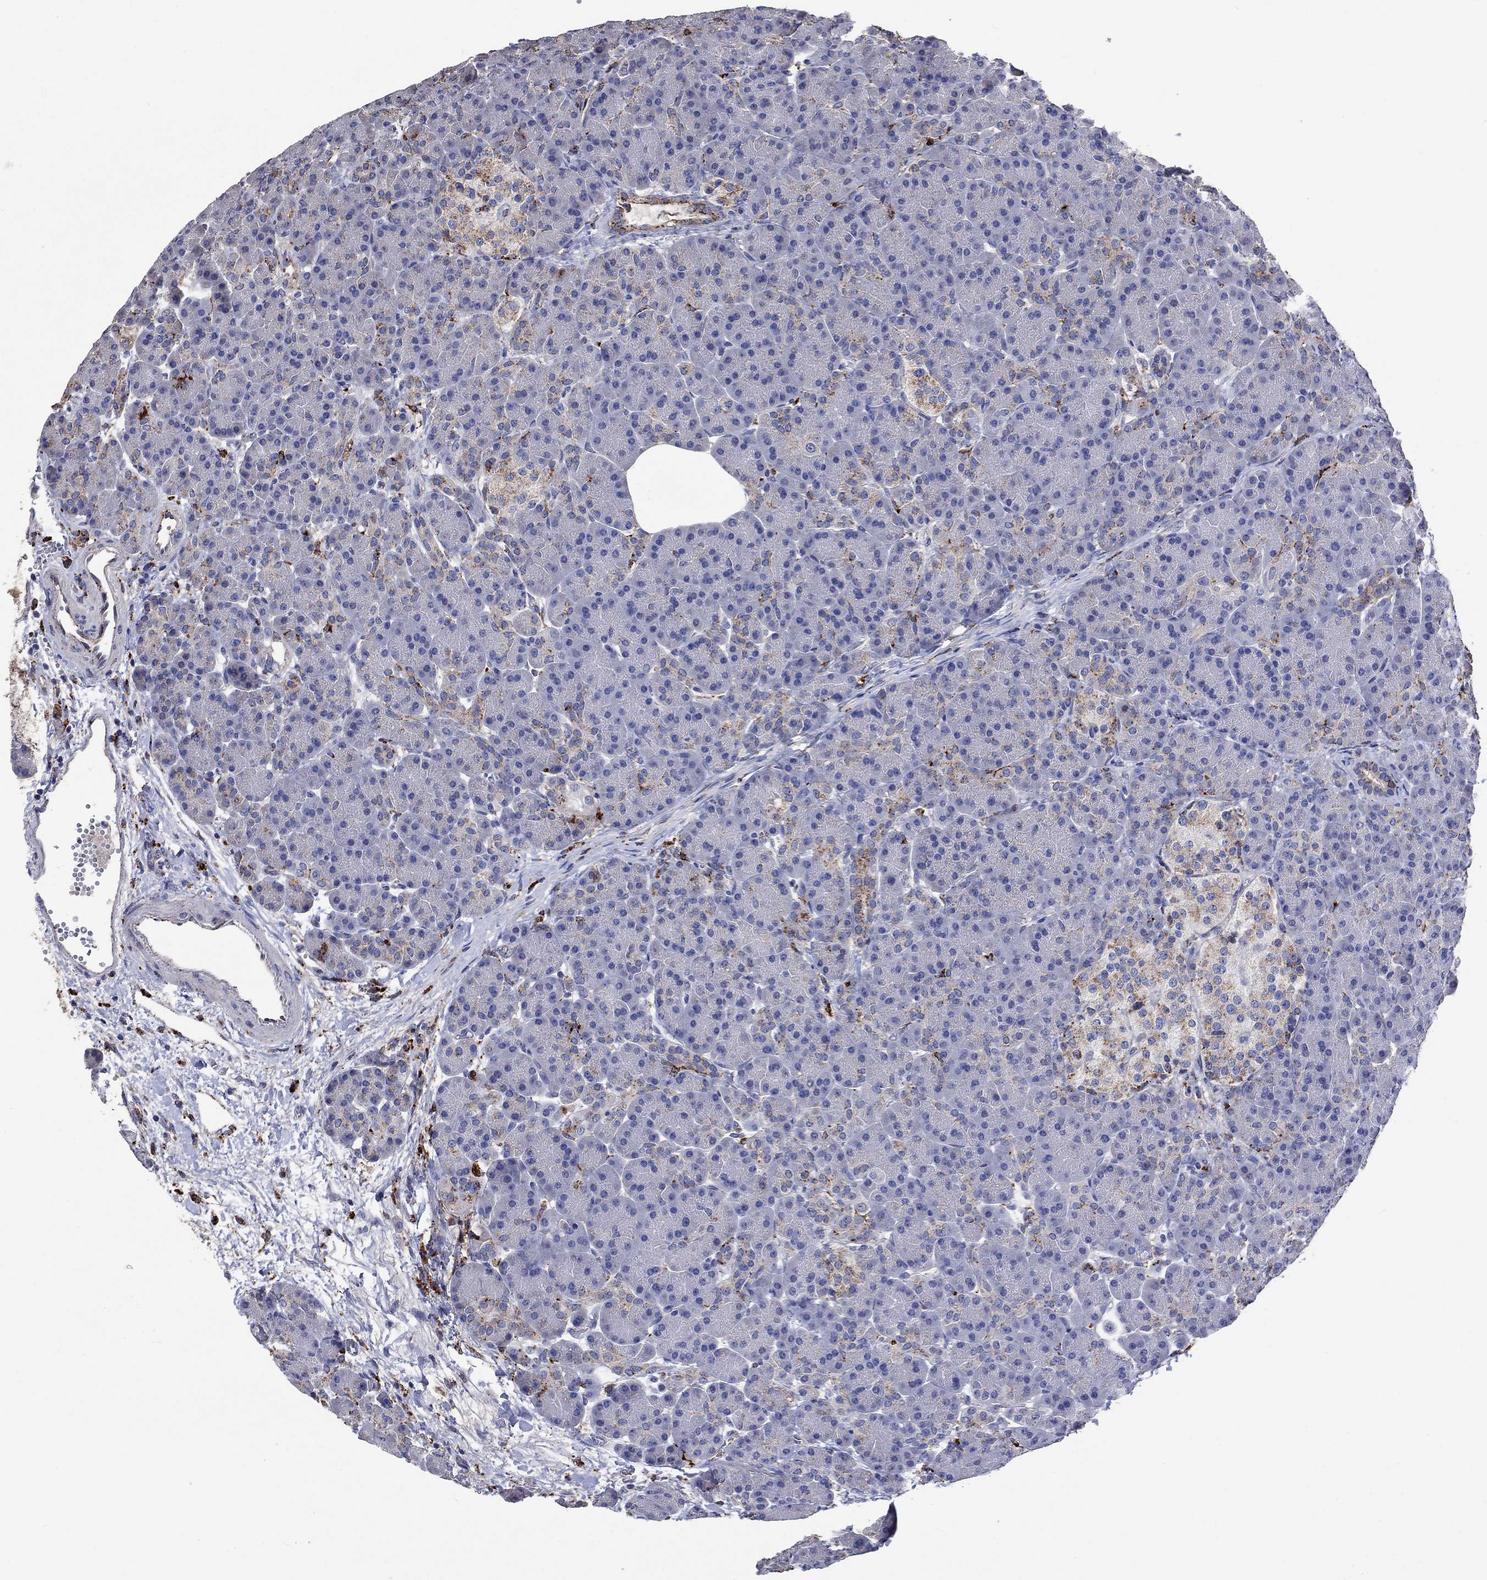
{"staining": {"intensity": "strong", "quantity": "<25%", "location": "cytoplasmic/membranous"}, "tissue": "pancreas", "cell_type": "Exocrine glandular cells", "image_type": "normal", "snomed": [{"axis": "morphology", "description": "Normal tissue, NOS"}, {"axis": "topography", "description": "Pancreas"}], "caption": "Immunohistochemical staining of benign pancreas demonstrates strong cytoplasmic/membranous protein expression in approximately <25% of exocrine glandular cells.", "gene": "CTSB", "patient": {"sex": "female", "age": 63}}